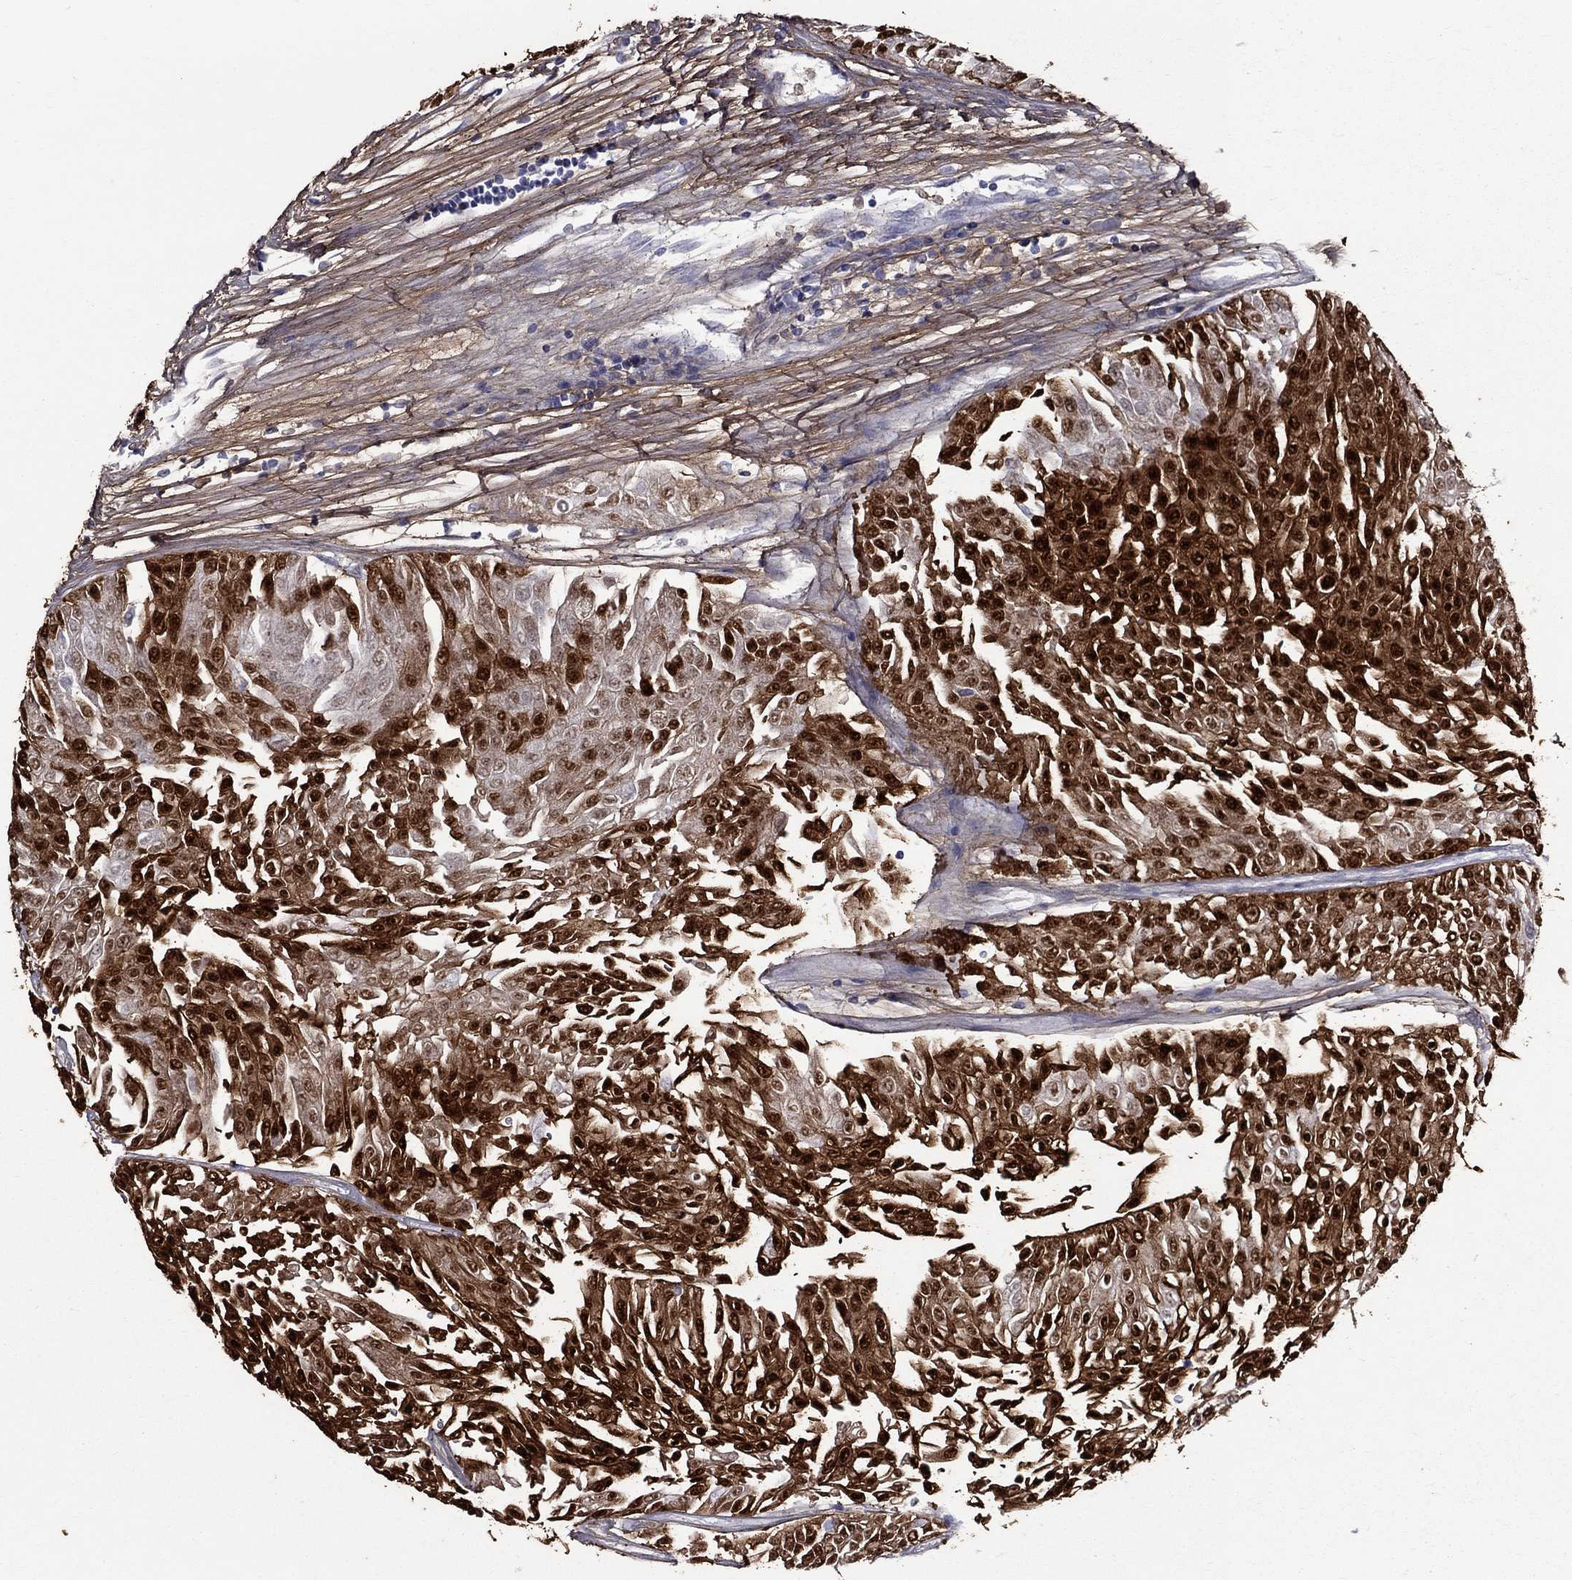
{"staining": {"intensity": "strong", "quantity": "25%-75%", "location": "cytoplasmic/membranous,nuclear"}, "tissue": "urothelial cancer", "cell_type": "Tumor cells", "image_type": "cancer", "snomed": [{"axis": "morphology", "description": "Urothelial carcinoma, Low grade"}, {"axis": "topography", "description": "Urinary bladder"}], "caption": "A photomicrograph of human urothelial cancer stained for a protein exhibits strong cytoplasmic/membranous and nuclear brown staining in tumor cells.", "gene": "ANXA10", "patient": {"sex": "male", "age": 67}}